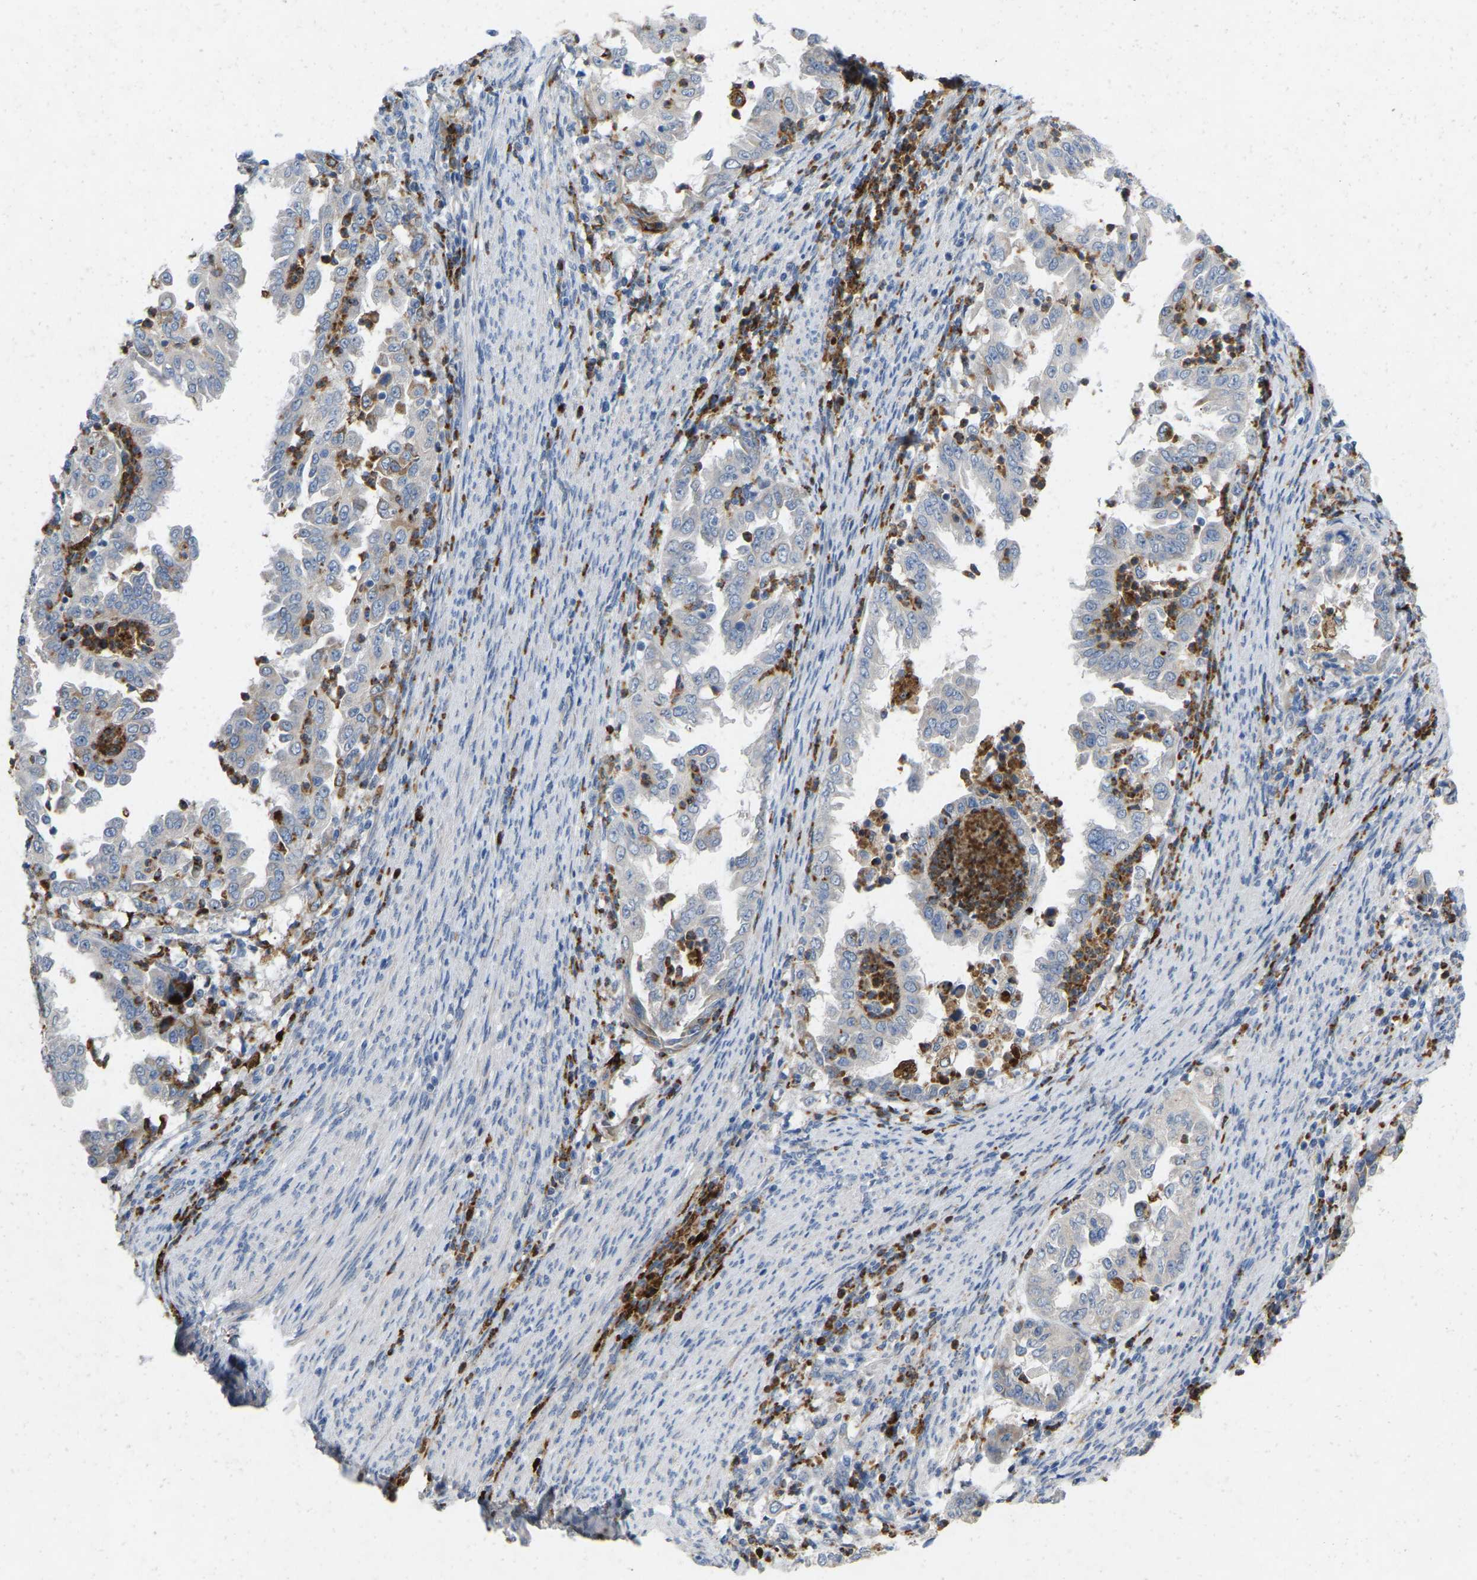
{"staining": {"intensity": "negative", "quantity": "none", "location": "none"}, "tissue": "endometrial cancer", "cell_type": "Tumor cells", "image_type": "cancer", "snomed": [{"axis": "morphology", "description": "Adenocarcinoma, NOS"}, {"axis": "topography", "description": "Endometrium"}], "caption": "Tumor cells are negative for protein expression in human endometrial cancer (adenocarcinoma).", "gene": "RHEB", "patient": {"sex": "female", "age": 85}}